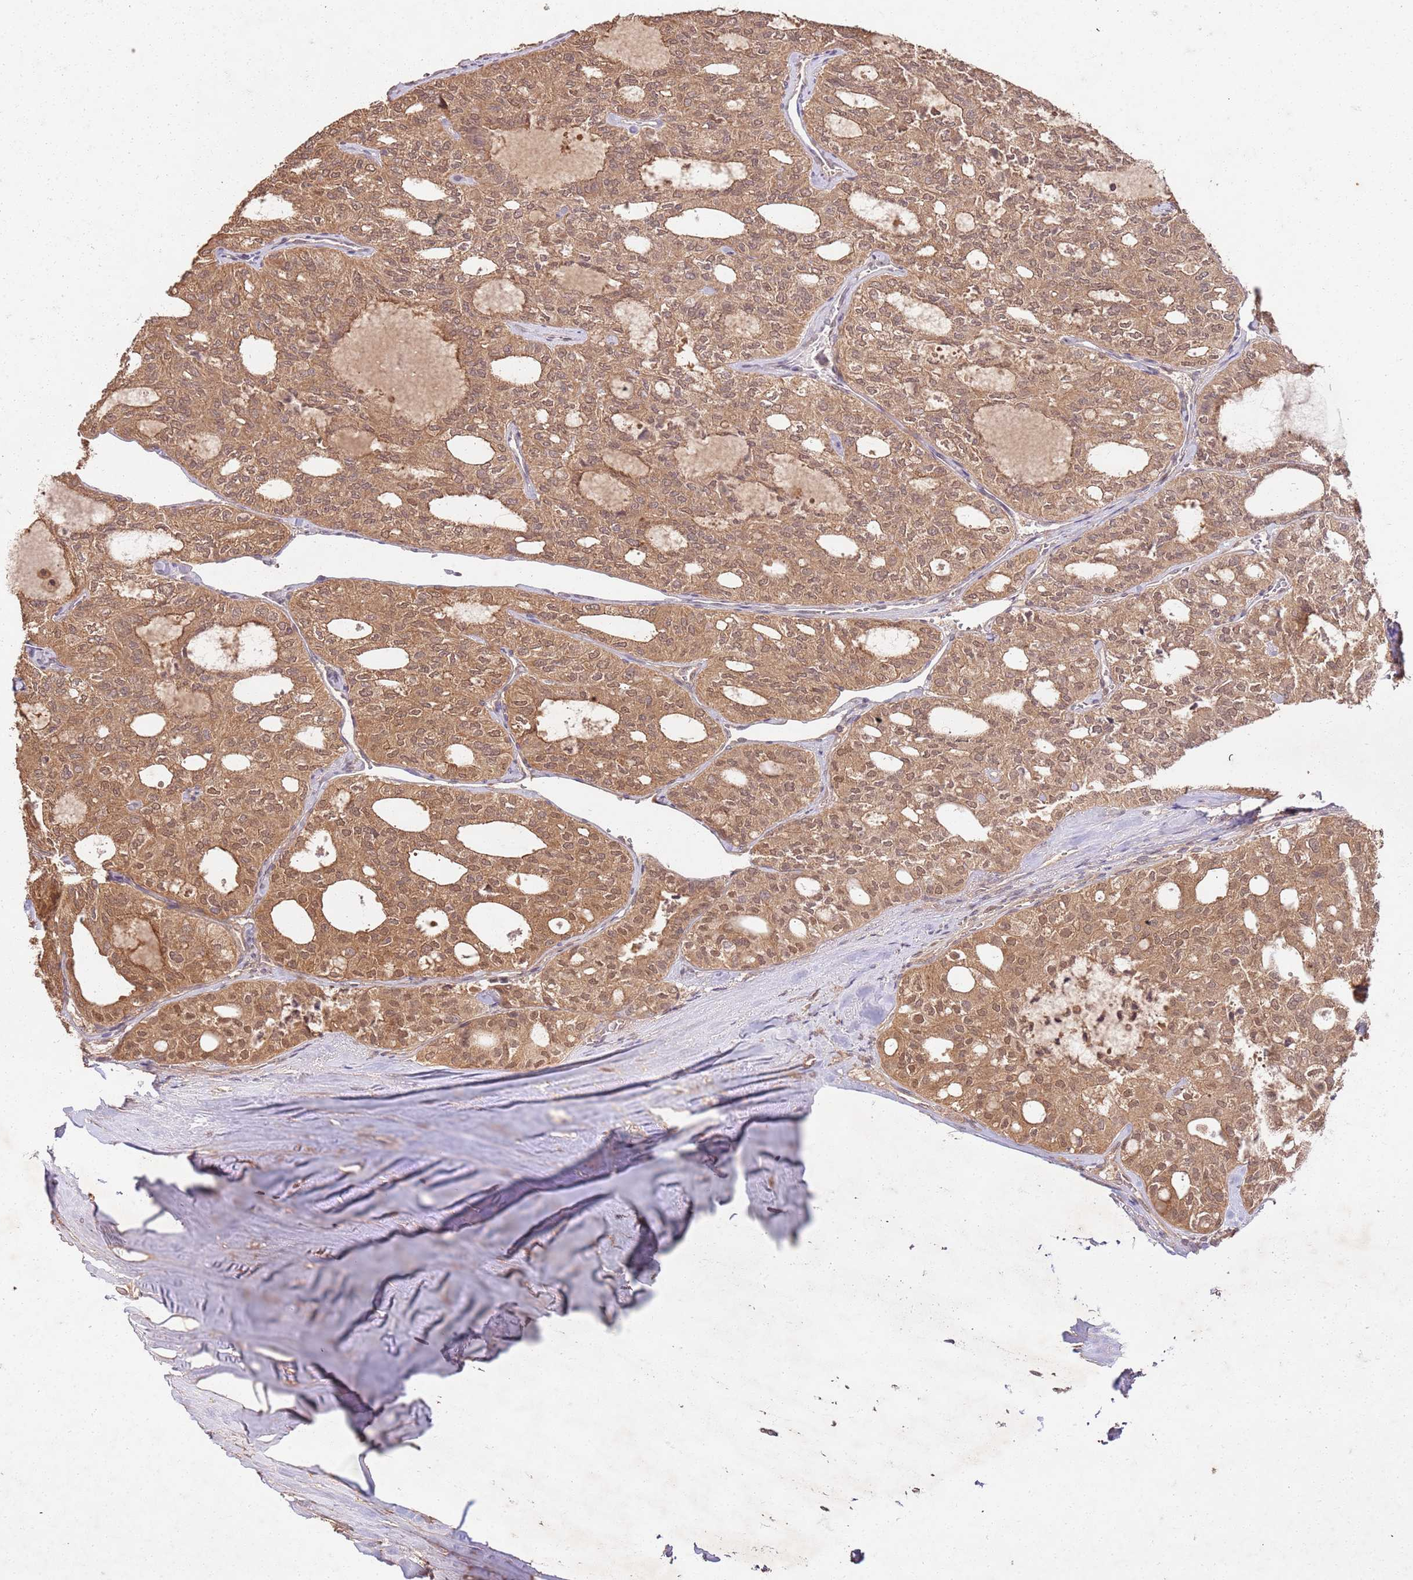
{"staining": {"intensity": "moderate", "quantity": ">75%", "location": "cytoplasmic/membranous,nuclear"}, "tissue": "thyroid cancer", "cell_type": "Tumor cells", "image_type": "cancer", "snomed": [{"axis": "morphology", "description": "Follicular adenoma carcinoma, NOS"}, {"axis": "topography", "description": "Thyroid gland"}], "caption": "Brown immunohistochemical staining in follicular adenoma carcinoma (thyroid) reveals moderate cytoplasmic/membranous and nuclear staining in approximately >75% of tumor cells.", "gene": "UBE3A", "patient": {"sex": "male", "age": 75}}